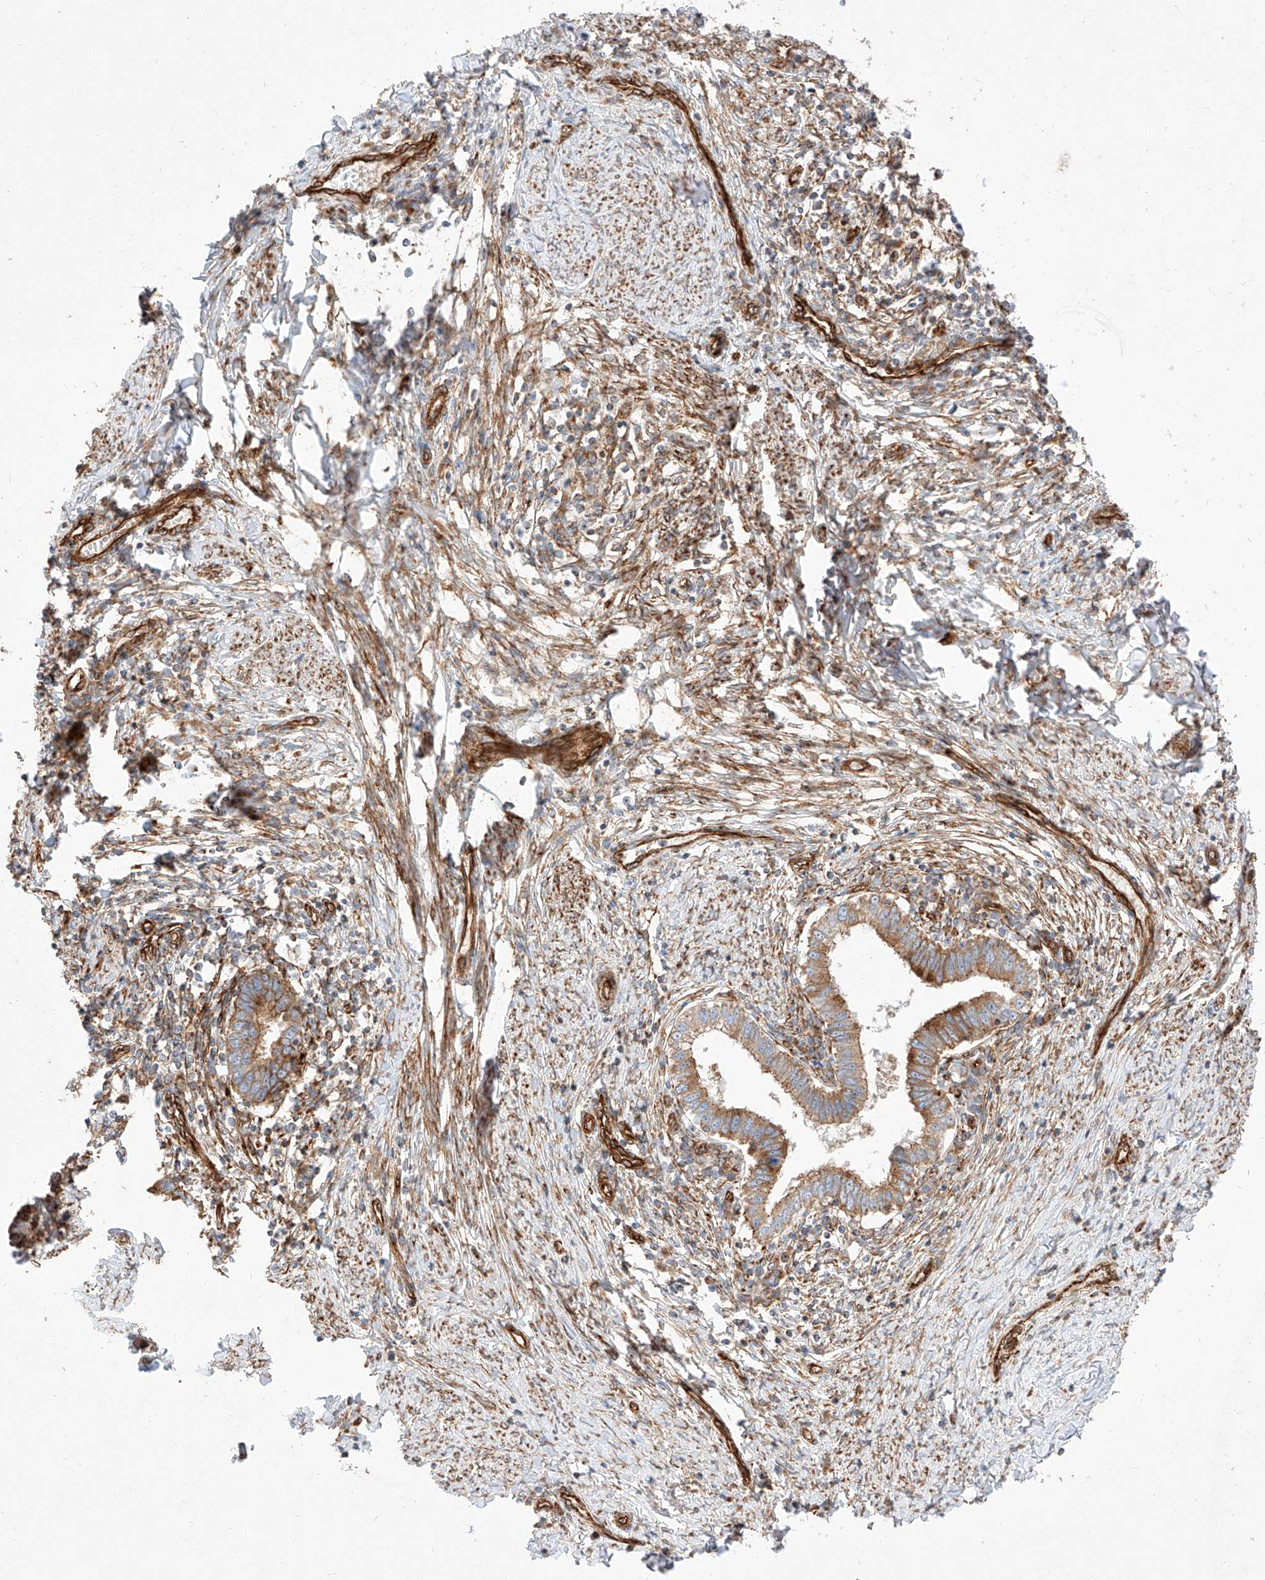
{"staining": {"intensity": "moderate", "quantity": ">75%", "location": "cytoplasmic/membranous"}, "tissue": "cervical cancer", "cell_type": "Tumor cells", "image_type": "cancer", "snomed": [{"axis": "morphology", "description": "Adenocarcinoma, NOS"}, {"axis": "topography", "description": "Cervix"}], "caption": "Adenocarcinoma (cervical) was stained to show a protein in brown. There is medium levels of moderate cytoplasmic/membranous staining in approximately >75% of tumor cells.", "gene": "CSGALNACT2", "patient": {"sex": "female", "age": 36}}